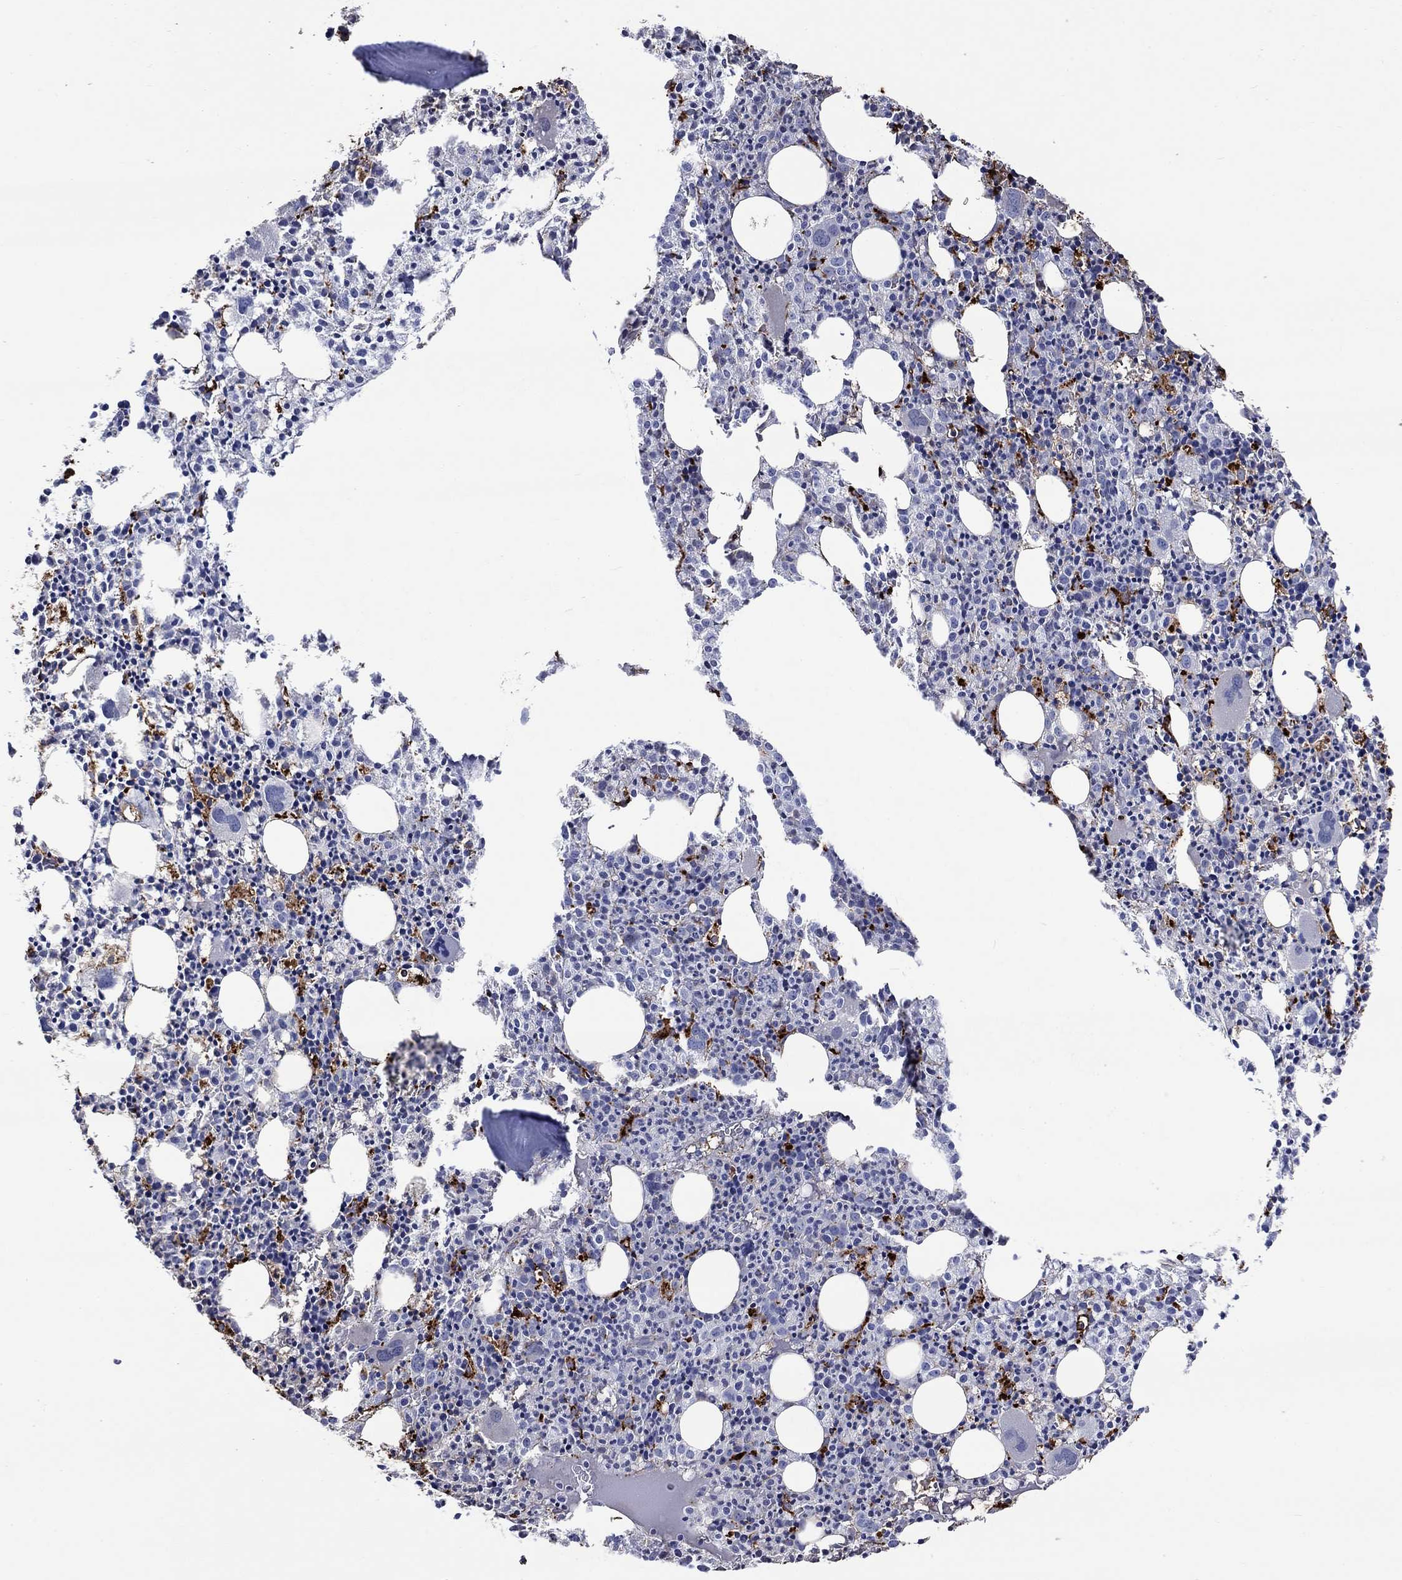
{"staining": {"intensity": "strong", "quantity": "<25%", "location": "cytoplasmic/membranous"}, "tissue": "bone marrow", "cell_type": "Hematopoietic cells", "image_type": "normal", "snomed": [{"axis": "morphology", "description": "Normal tissue, NOS"}, {"axis": "morphology", "description": "Inflammation, NOS"}, {"axis": "topography", "description": "Bone marrow"}], "caption": "Strong cytoplasmic/membranous expression is seen in approximately <25% of hematopoietic cells in benign bone marrow.", "gene": "CTSB", "patient": {"sex": "male", "age": 3}}